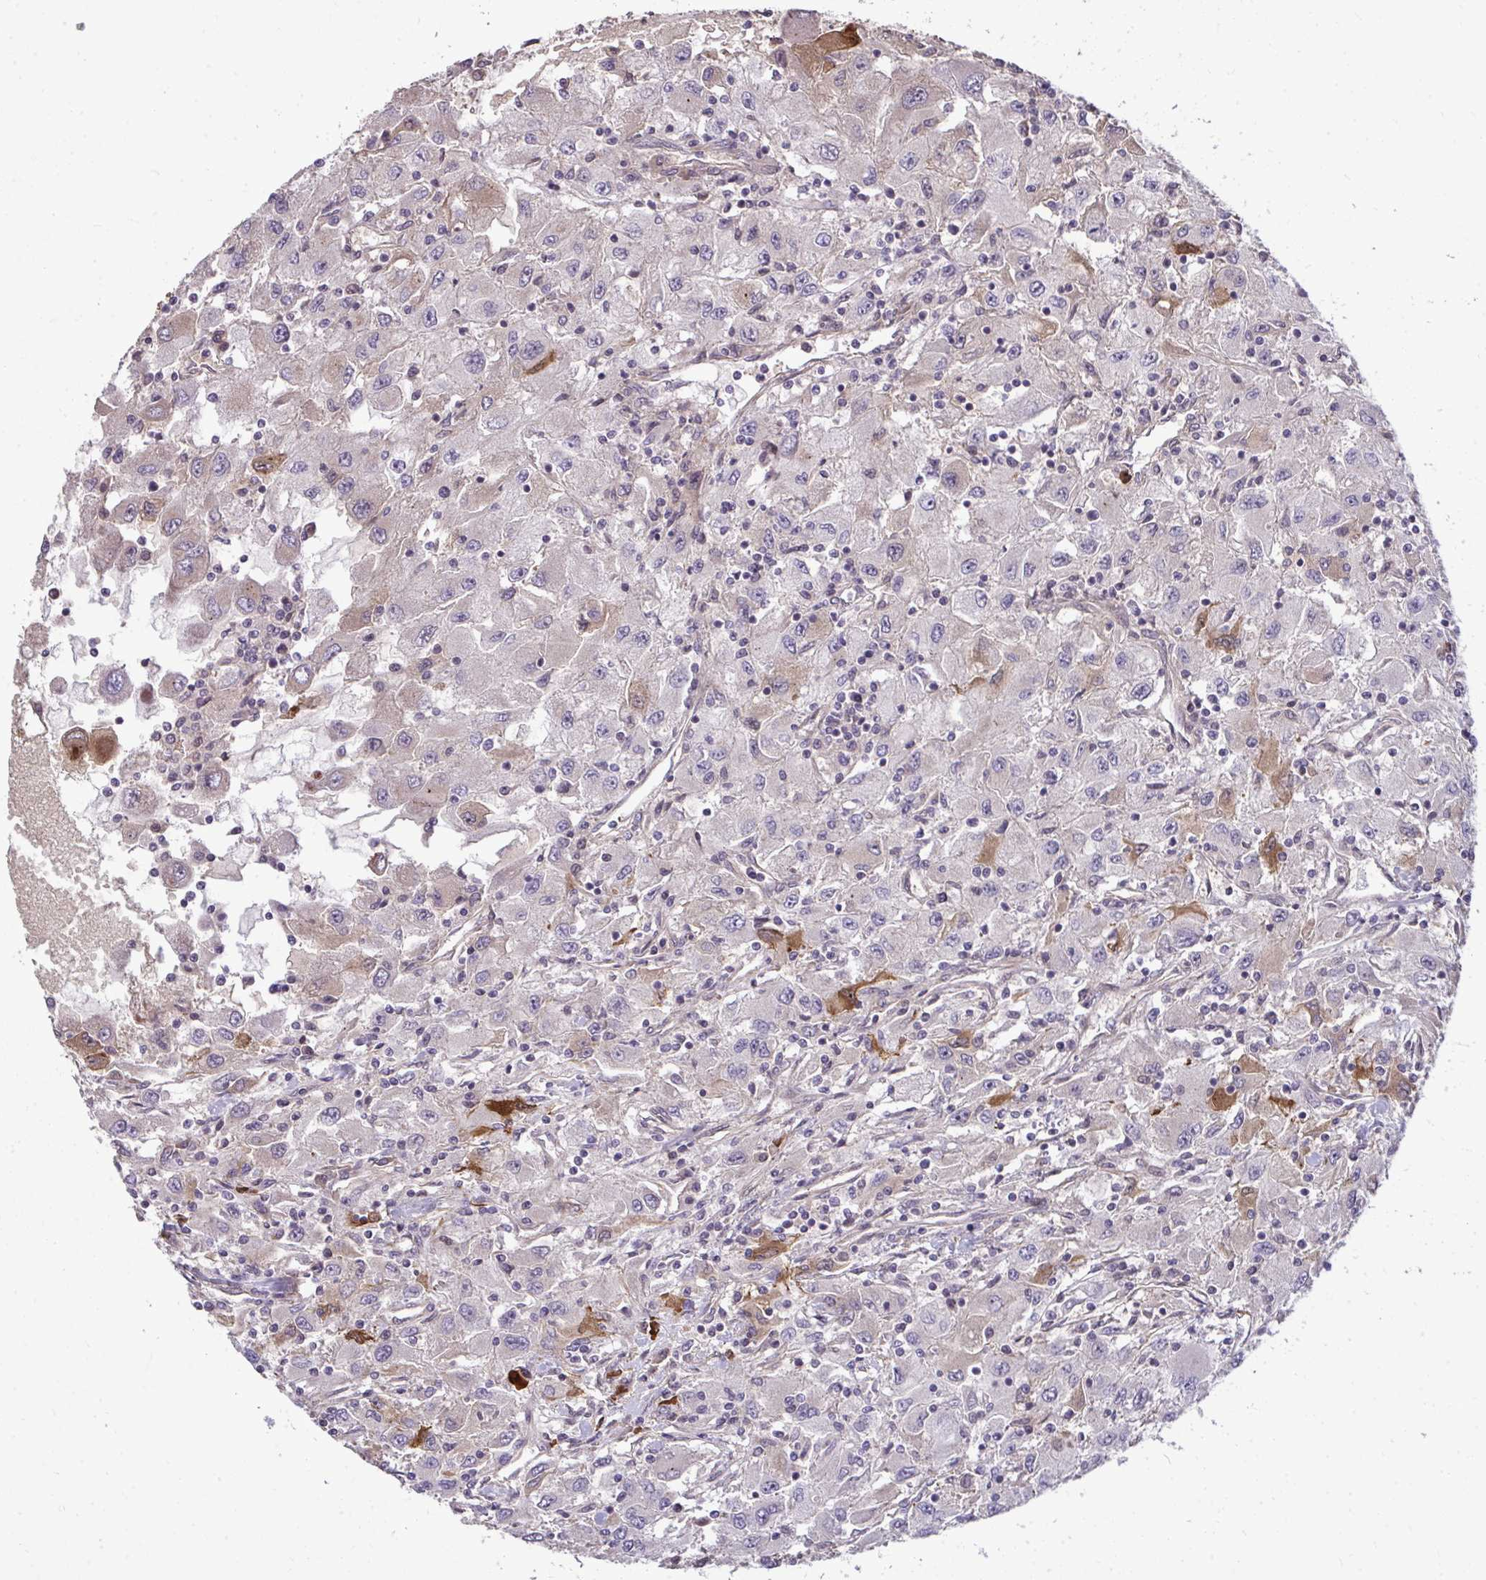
{"staining": {"intensity": "moderate", "quantity": "<25%", "location": "cytoplasmic/membranous"}, "tissue": "renal cancer", "cell_type": "Tumor cells", "image_type": "cancer", "snomed": [{"axis": "morphology", "description": "Adenocarcinoma, NOS"}, {"axis": "topography", "description": "Kidney"}], "caption": "Tumor cells demonstrate low levels of moderate cytoplasmic/membranous expression in about <25% of cells in renal cancer (adenocarcinoma). Nuclei are stained in blue.", "gene": "ZSCAN9", "patient": {"sex": "female", "age": 67}}